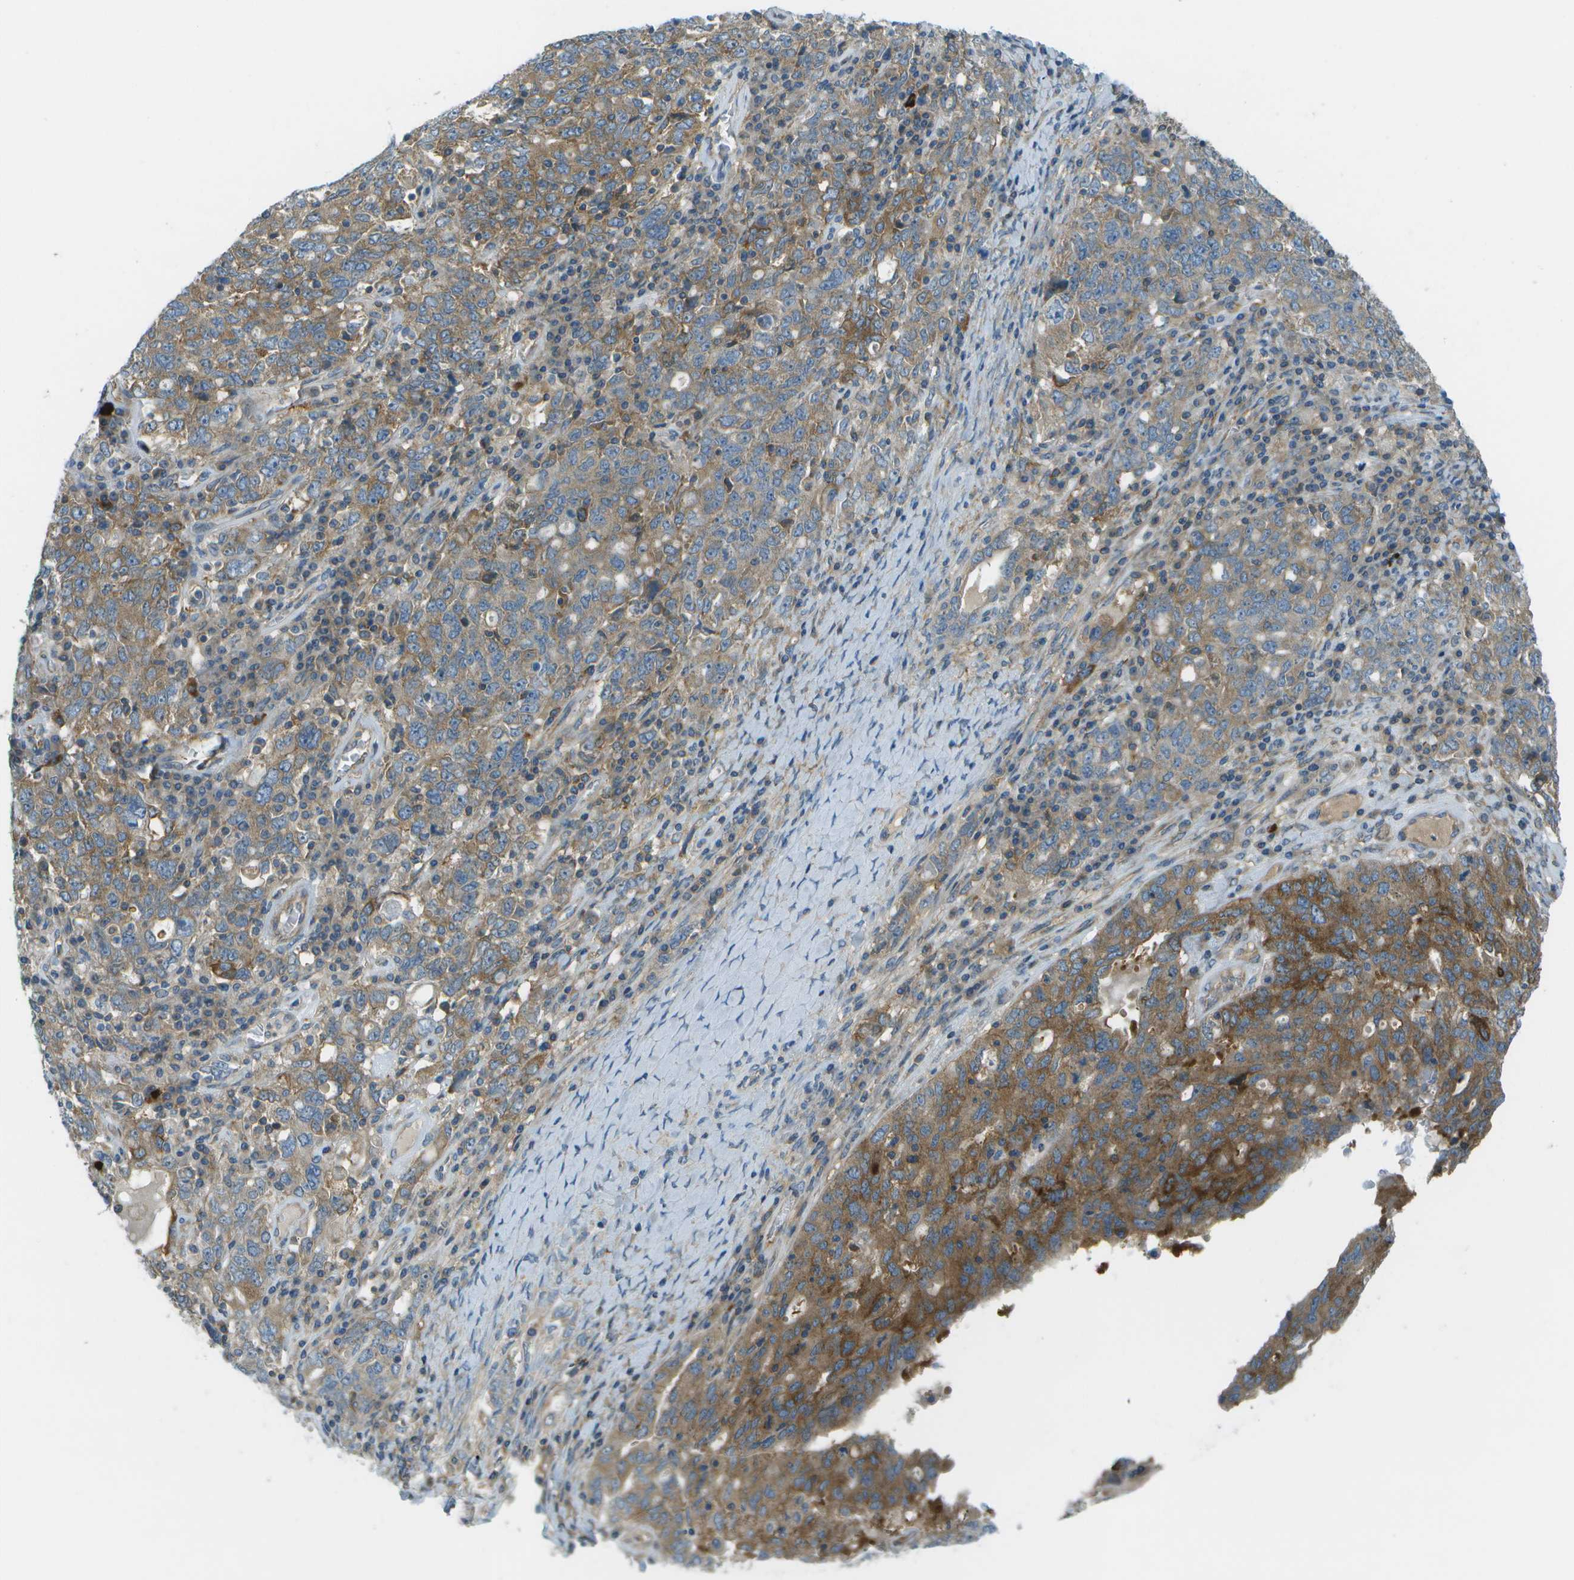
{"staining": {"intensity": "moderate", "quantity": ">75%", "location": "cytoplasmic/membranous"}, "tissue": "ovarian cancer", "cell_type": "Tumor cells", "image_type": "cancer", "snomed": [{"axis": "morphology", "description": "Carcinoma, endometroid"}, {"axis": "topography", "description": "Ovary"}], "caption": "A micrograph of human ovarian cancer (endometroid carcinoma) stained for a protein reveals moderate cytoplasmic/membranous brown staining in tumor cells.", "gene": "WNK2", "patient": {"sex": "female", "age": 62}}